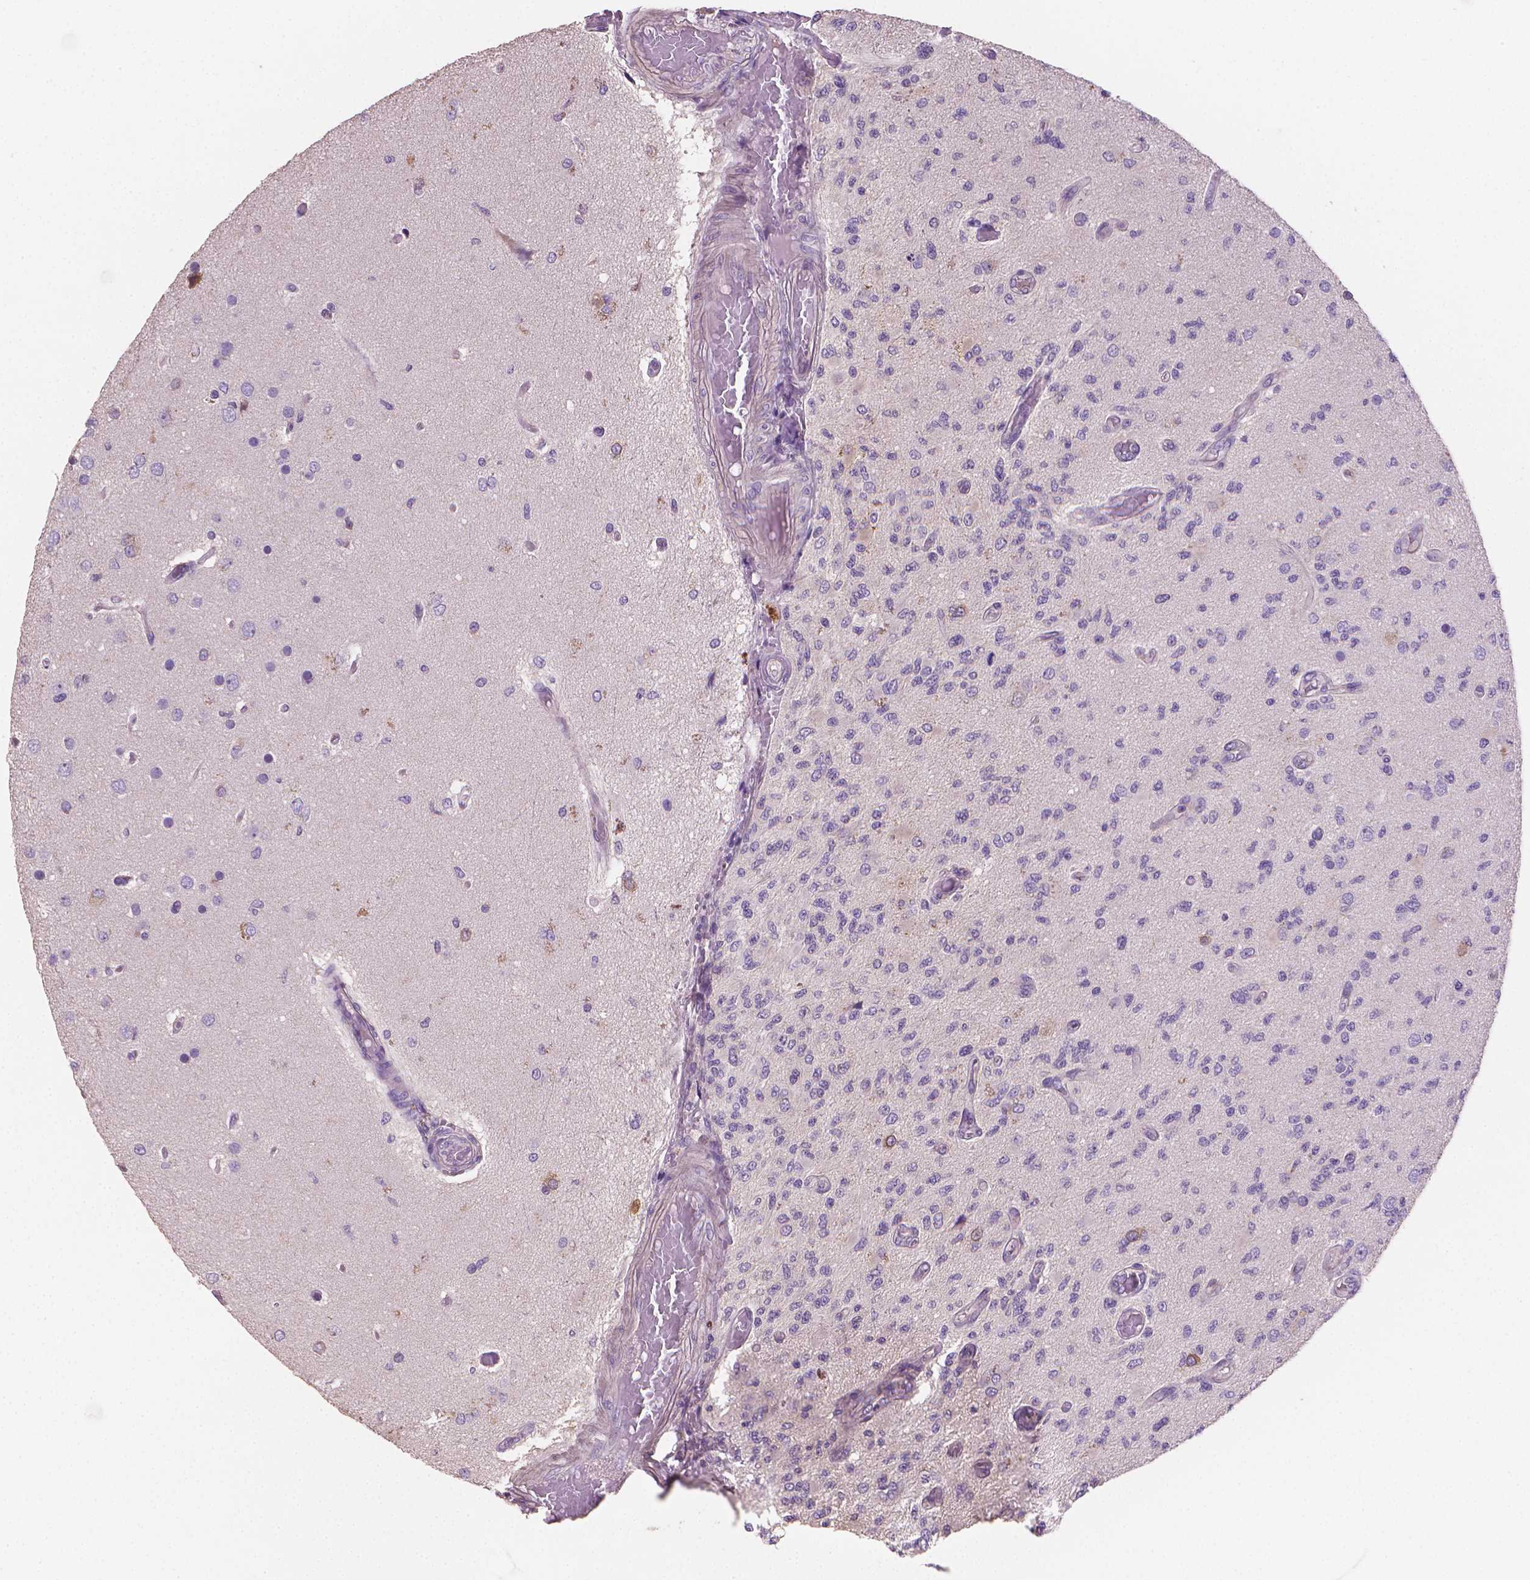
{"staining": {"intensity": "negative", "quantity": "none", "location": "none"}, "tissue": "glioma", "cell_type": "Tumor cells", "image_type": "cancer", "snomed": [{"axis": "morphology", "description": "Glioma, malignant, High grade"}, {"axis": "topography", "description": "Brain"}], "caption": "Immunohistochemistry (IHC) image of neoplastic tissue: human high-grade glioma (malignant) stained with DAB shows no significant protein positivity in tumor cells.", "gene": "CATIP", "patient": {"sex": "female", "age": 63}}